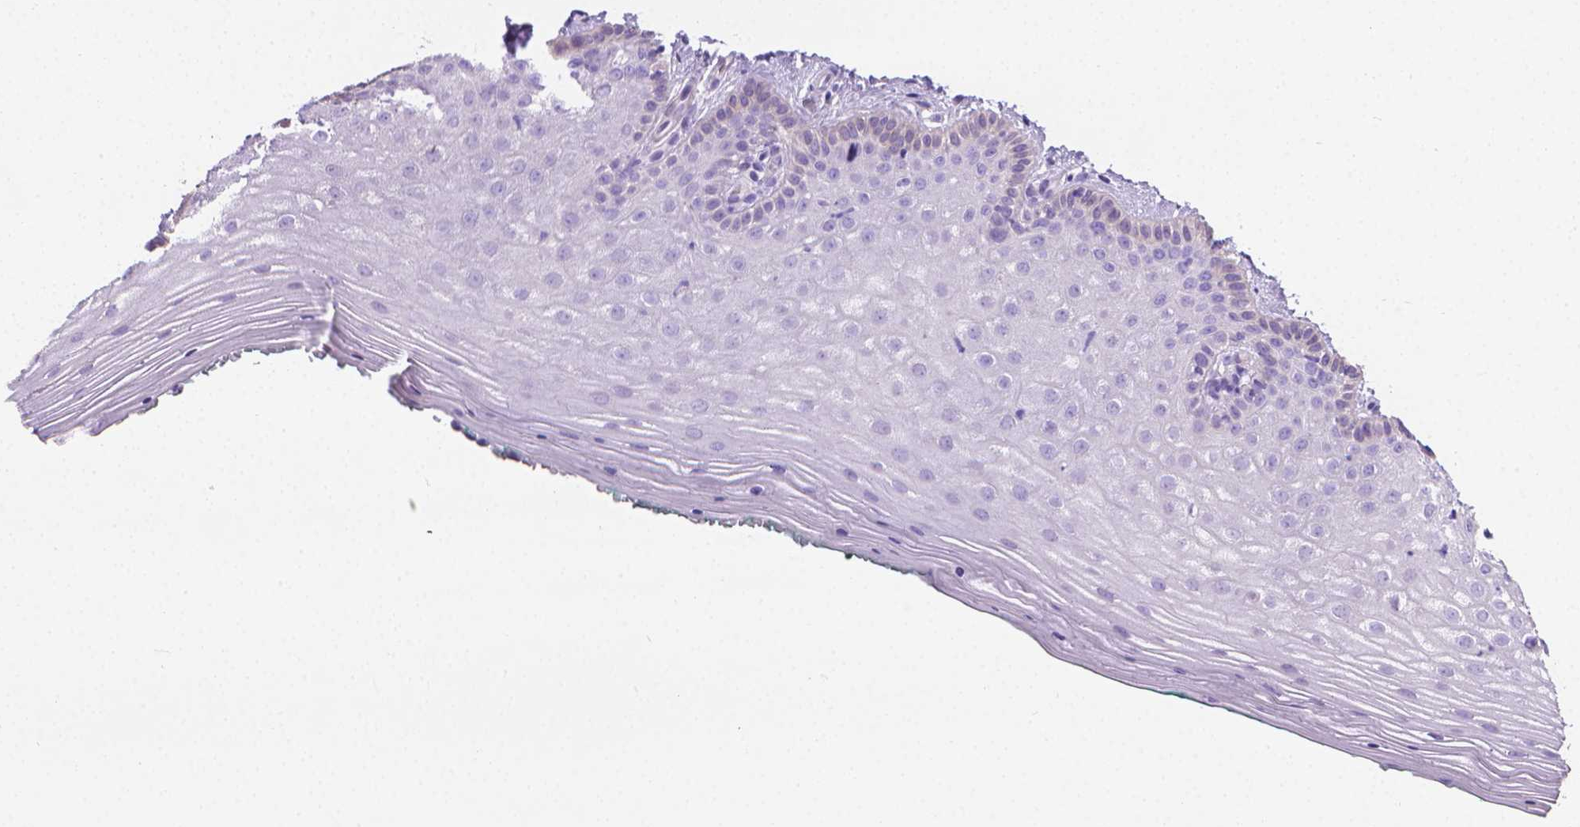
{"staining": {"intensity": "negative", "quantity": "none", "location": "none"}, "tissue": "vagina", "cell_type": "Squamous epithelial cells", "image_type": "normal", "snomed": [{"axis": "morphology", "description": "Normal tissue, NOS"}, {"axis": "topography", "description": "Vagina"}], "caption": "Immunohistochemistry image of unremarkable vagina stained for a protein (brown), which demonstrates no staining in squamous epithelial cells. (Brightfield microscopy of DAB (3,3'-diaminobenzidine) immunohistochemistry at high magnification).", "gene": "PNMA2", "patient": {"sex": "female", "age": 45}}